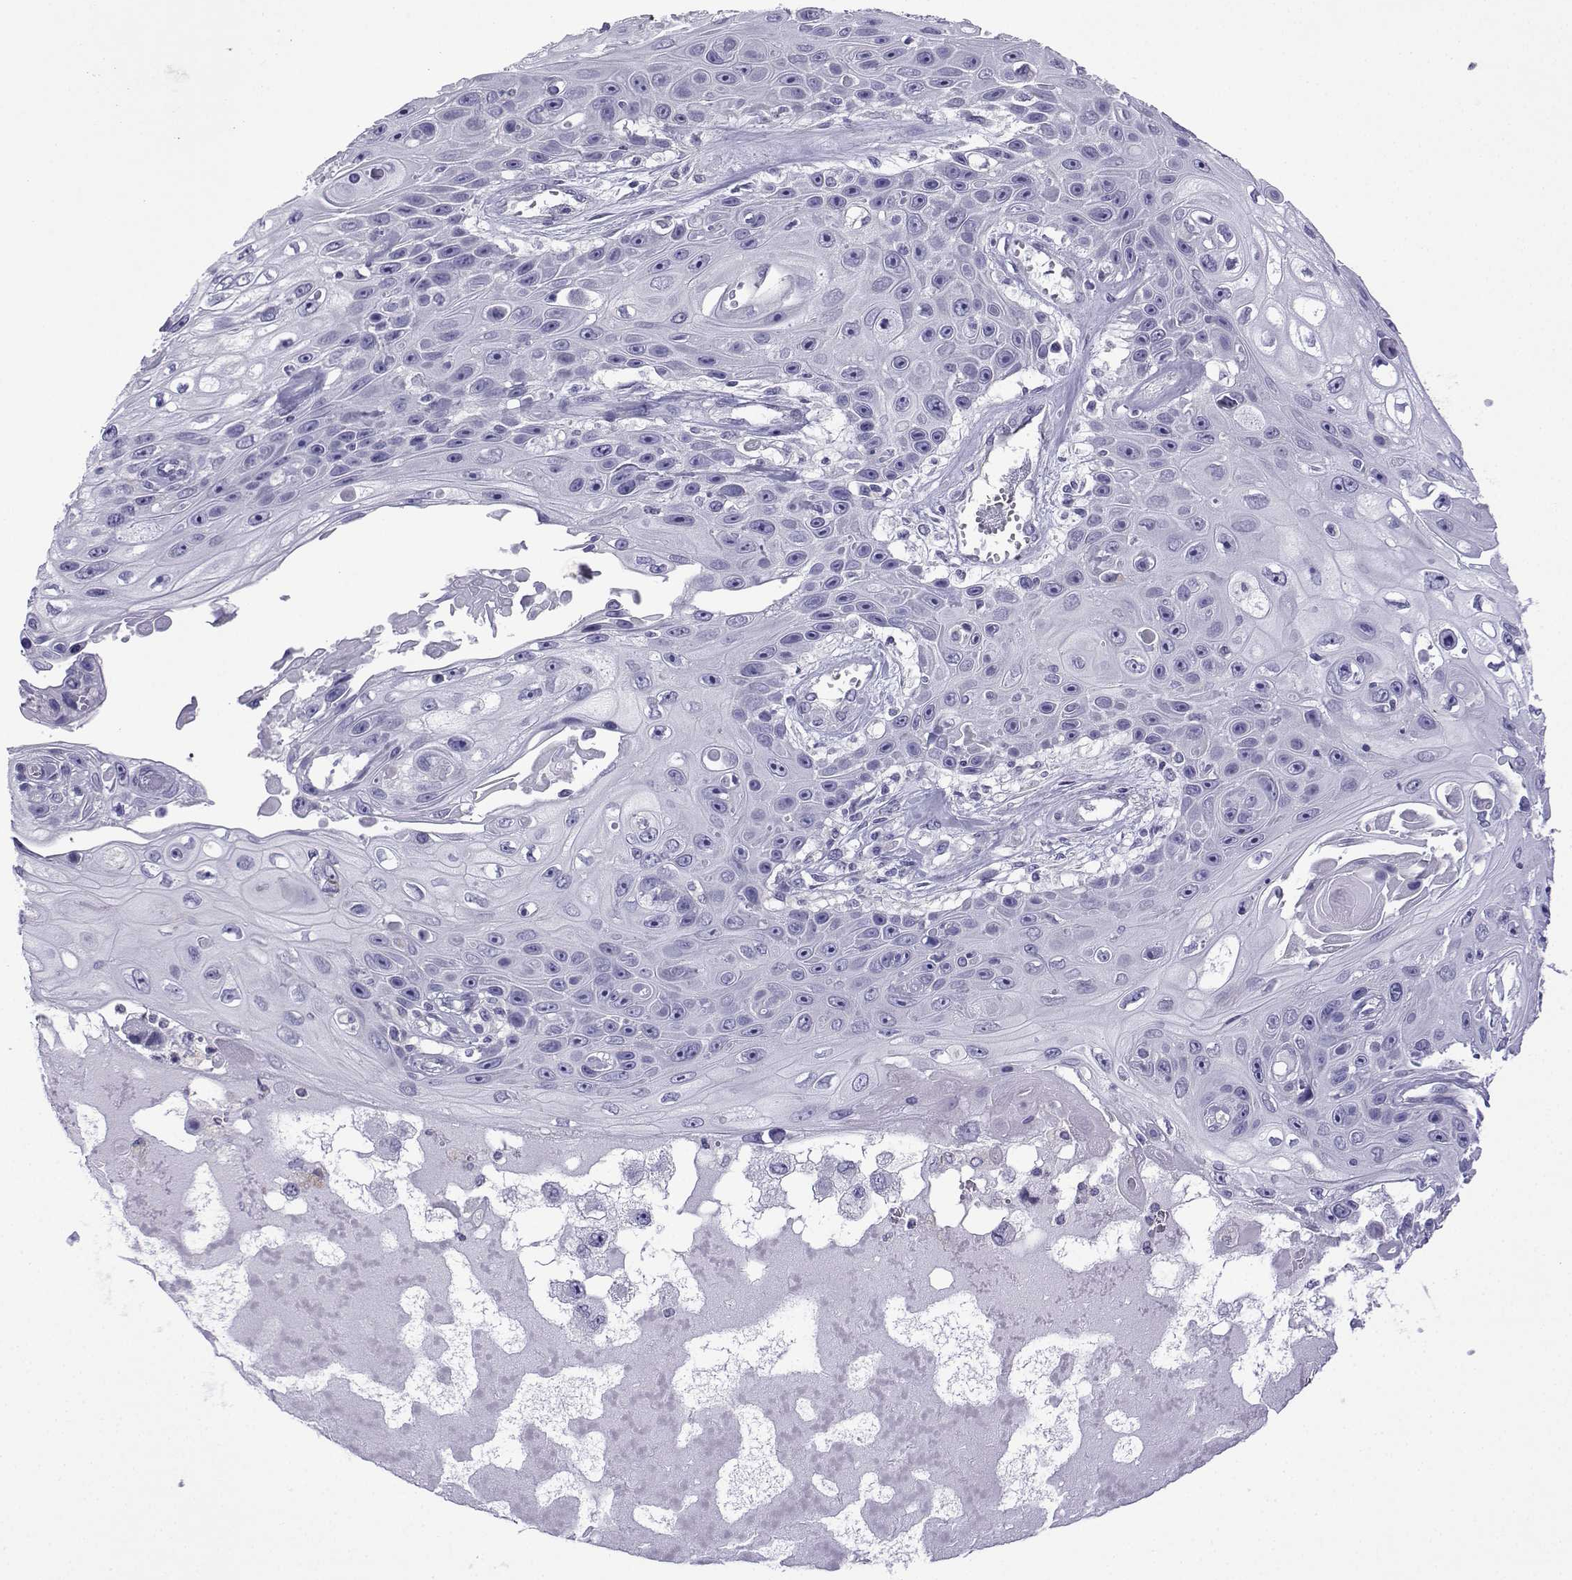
{"staining": {"intensity": "negative", "quantity": "none", "location": "none"}, "tissue": "skin cancer", "cell_type": "Tumor cells", "image_type": "cancer", "snomed": [{"axis": "morphology", "description": "Squamous cell carcinoma, NOS"}, {"axis": "topography", "description": "Skin"}], "caption": "IHC photomicrograph of human skin cancer (squamous cell carcinoma) stained for a protein (brown), which displays no staining in tumor cells.", "gene": "CFAP70", "patient": {"sex": "male", "age": 82}}